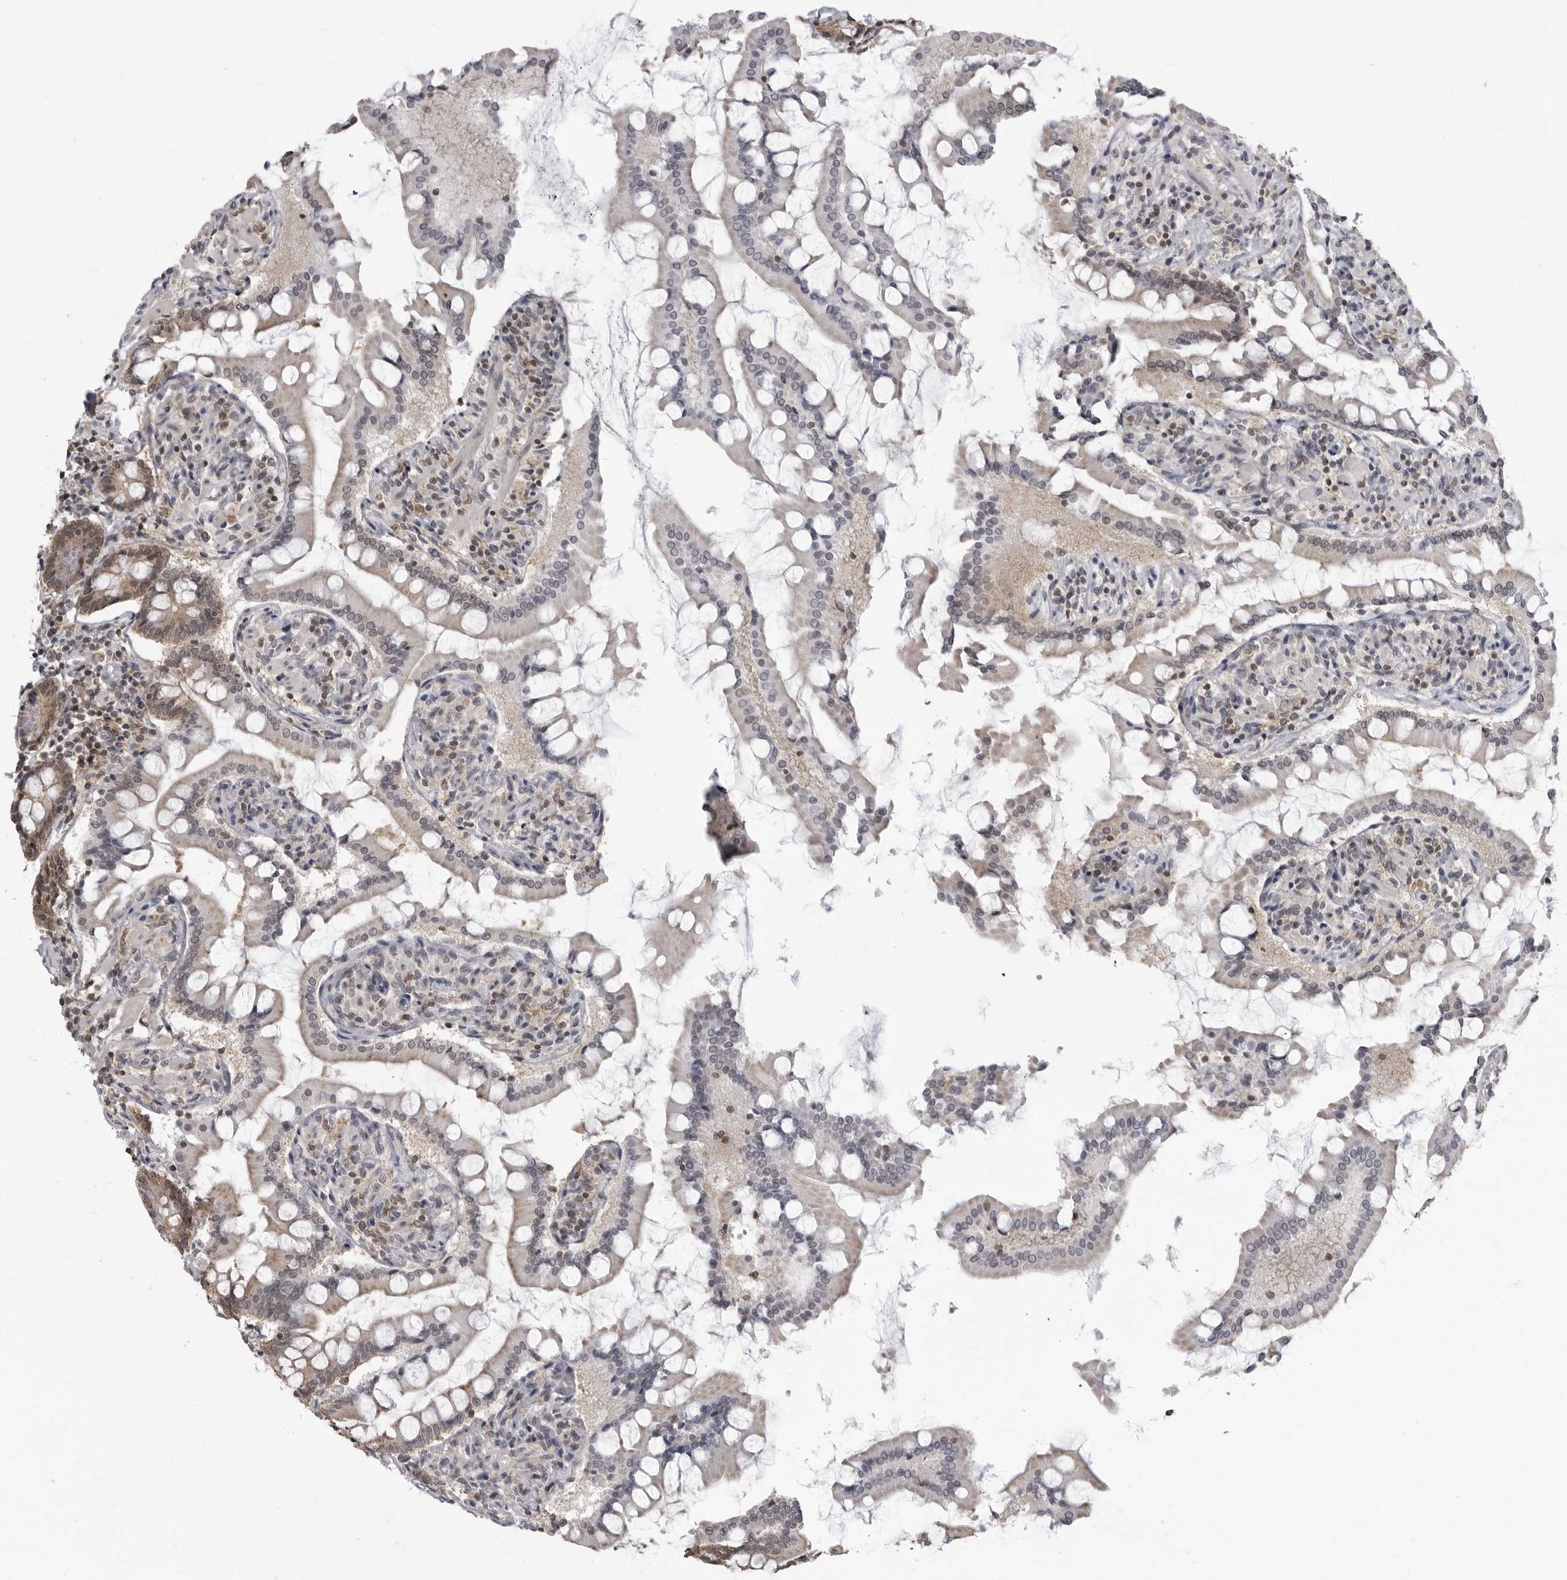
{"staining": {"intensity": "moderate", "quantity": "25%-75%", "location": "cytoplasmic/membranous,nuclear"}, "tissue": "small intestine", "cell_type": "Glandular cells", "image_type": "normal", "snomed": [{"axis": "morphology", "description": "Normal tissue, NOS"}, {"axis": "topography", "description": "Small intestine"}], "caption": "Brown immunohistochemical staining in unremarkable small intestine shows moderate cytoplasmic/membranous,nuclear positivity in approximately 25%-75% of glandular cells. Immunohistochemistry stains the protein of interest in brown and the nuclei are stained blue.", "gene": "PDCL3", "patient": {"sex": "male", "age": 41}}